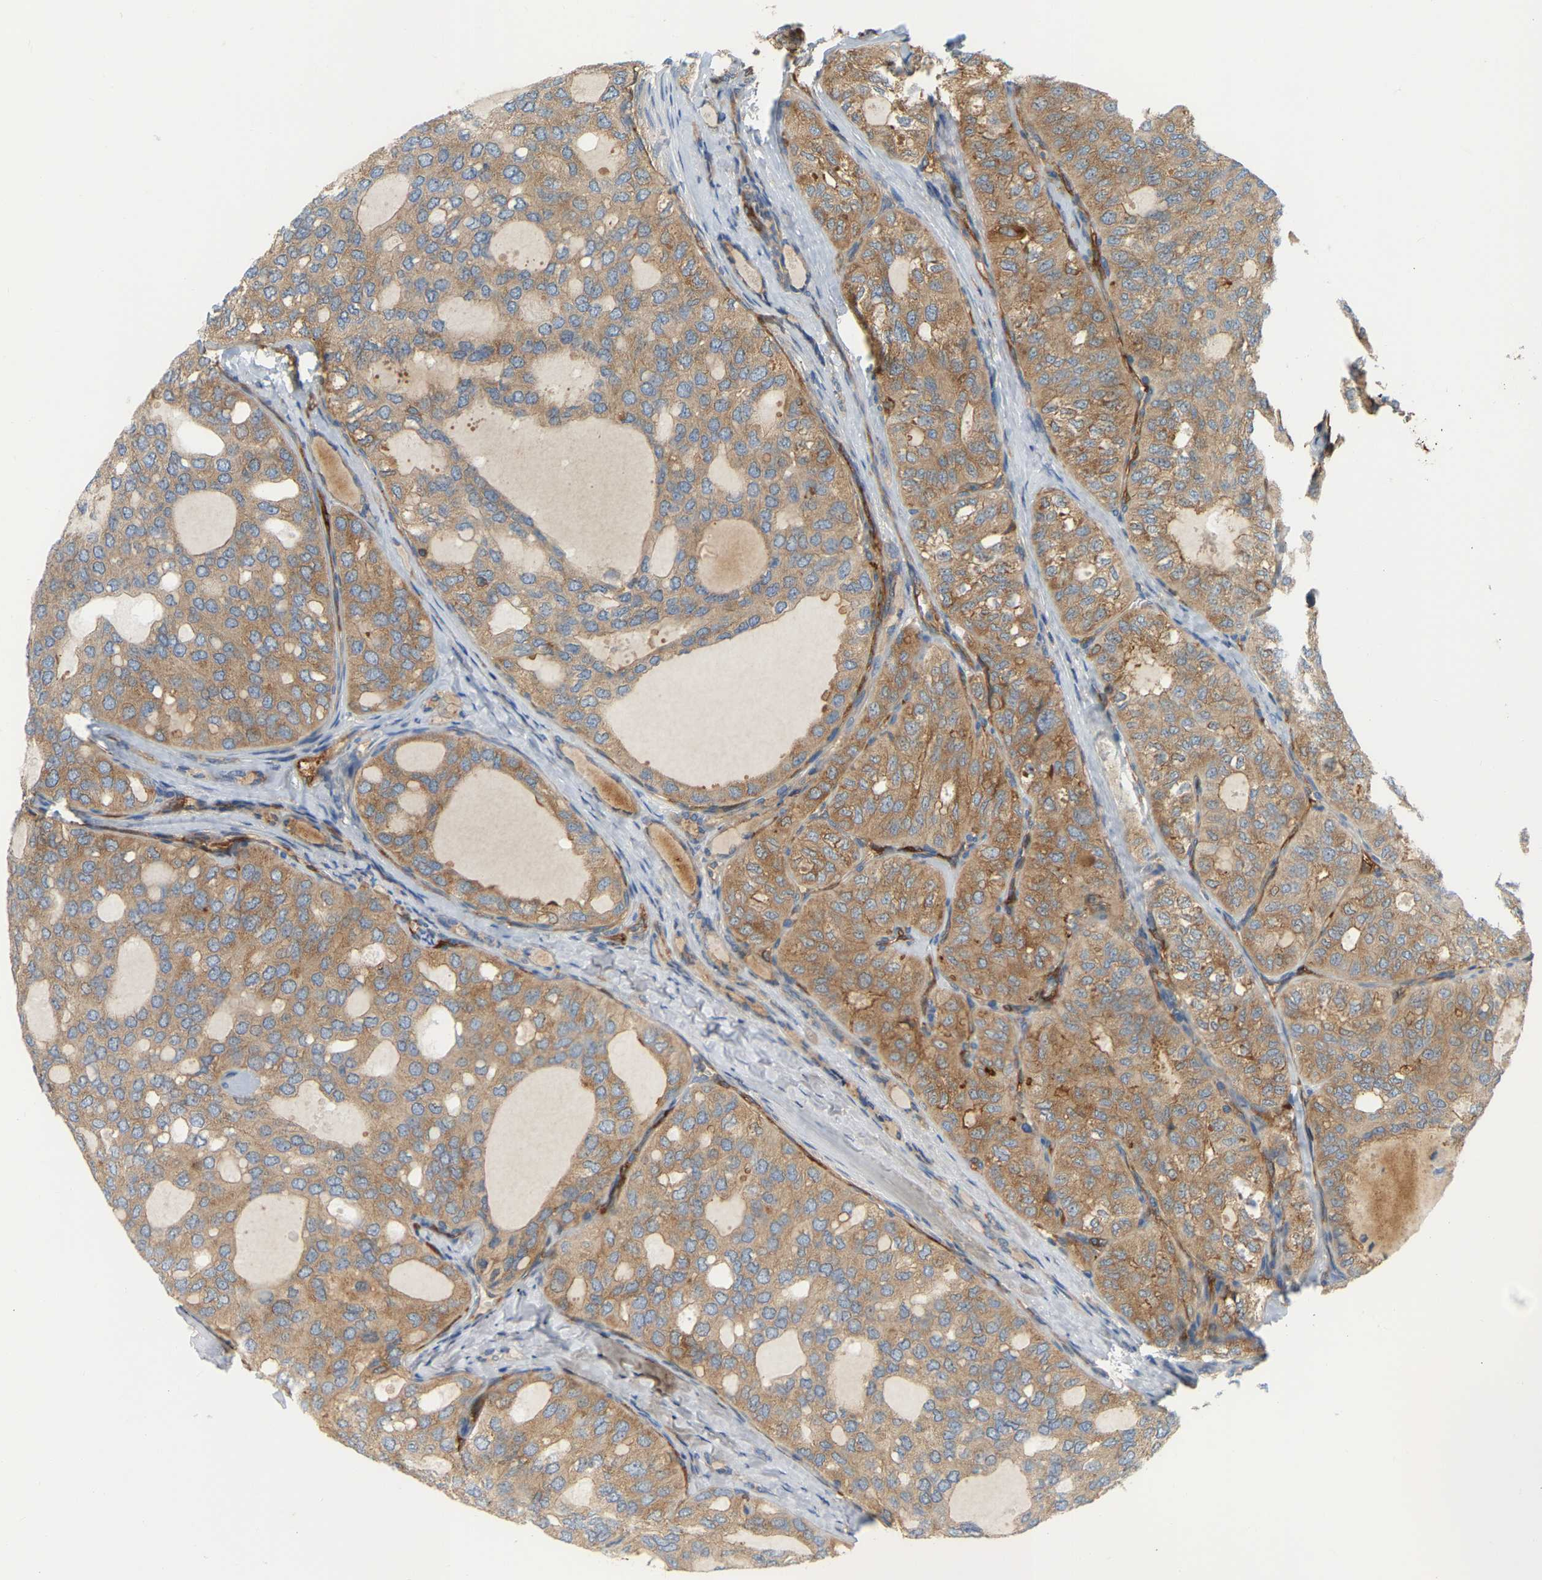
{"staining": {"intensity": "moderate", "quantity": ">75%", "location": "cytoplasmic/membranous"}, "tissue": "thyroid cancer", "cell_type": "Tumor cells", "image_type": "cancer", "snomed": [{"axis": "morphology", "description": "Follicular adenoma carcinoma, NOS"}, {"axis": "topography", "description": "Thyroid gland"}], "caption": "Immunohistochemistry (IHC) histopathology image of human follicular adenoma carcinoma (thyroid) stained for a protein (brown), which reveals medium levels of moderate cytoplasmic/membranous positivity in approximately >75% of tumor cells.", "gene": "AKAP13", "patient": {"sex": "male", "age": 75}}